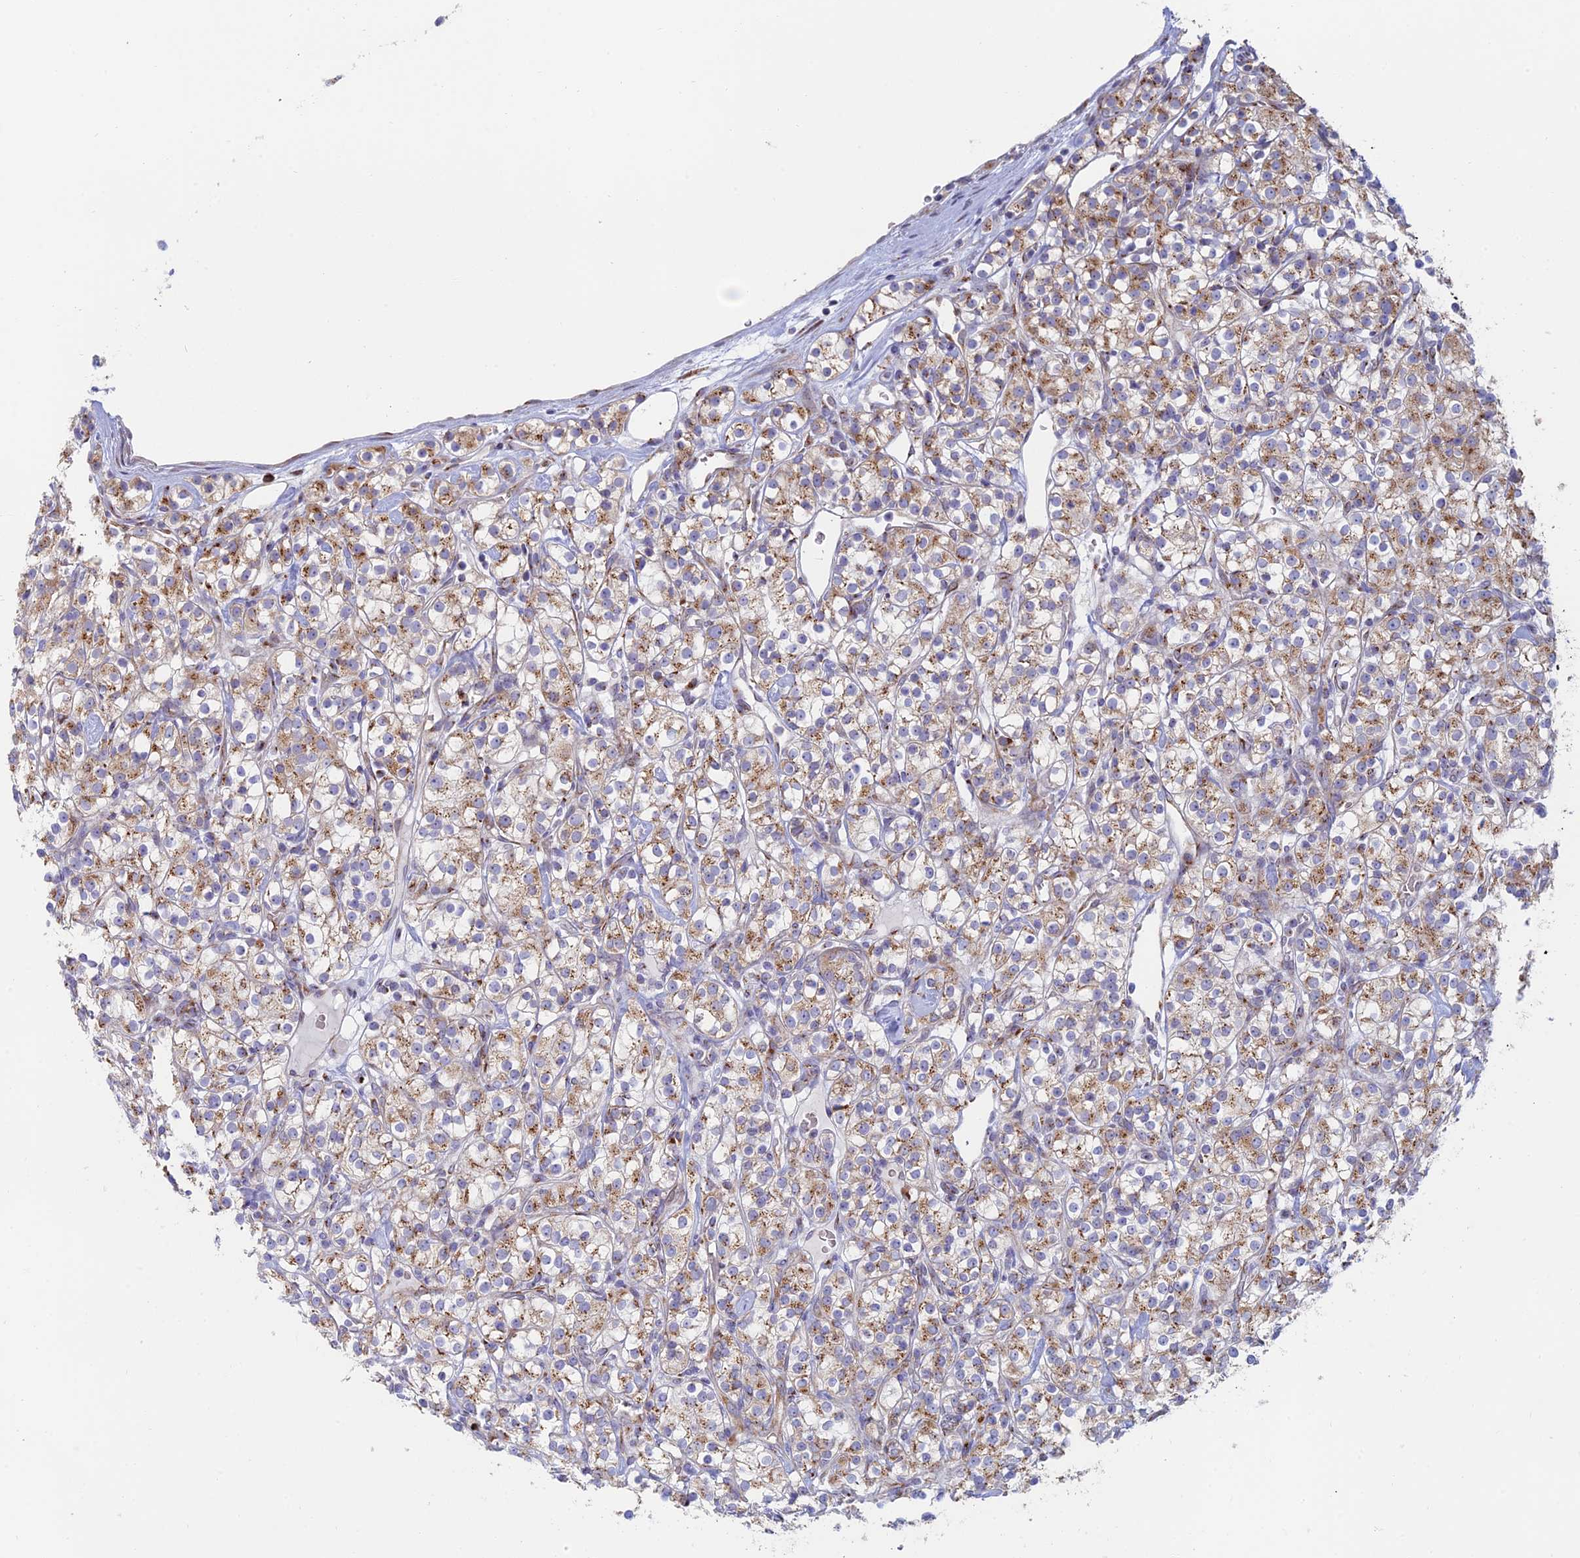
{"staining": {"intensity": "moderate", "quantity": ">75%", "location": "cytoplasmic/membranous"}, "tissue": "renal cancer", "cell_type": "Tumor cells", "image_type": "cancer", "snomed": [{"axis": "morphology", "description": "Adenocarcinoma, NOS"}, {"axis": "topography", "description": "Kidney"}], "caption": "Immunohistochemical staining of human renal cancer (adenocarcinoma) reveals moderate cytoplasmic/membranous protein staining in approximately >75% of tumor cells.", "gene": "HS2ST1", "patient": {"sex": "male", "age": 77}}